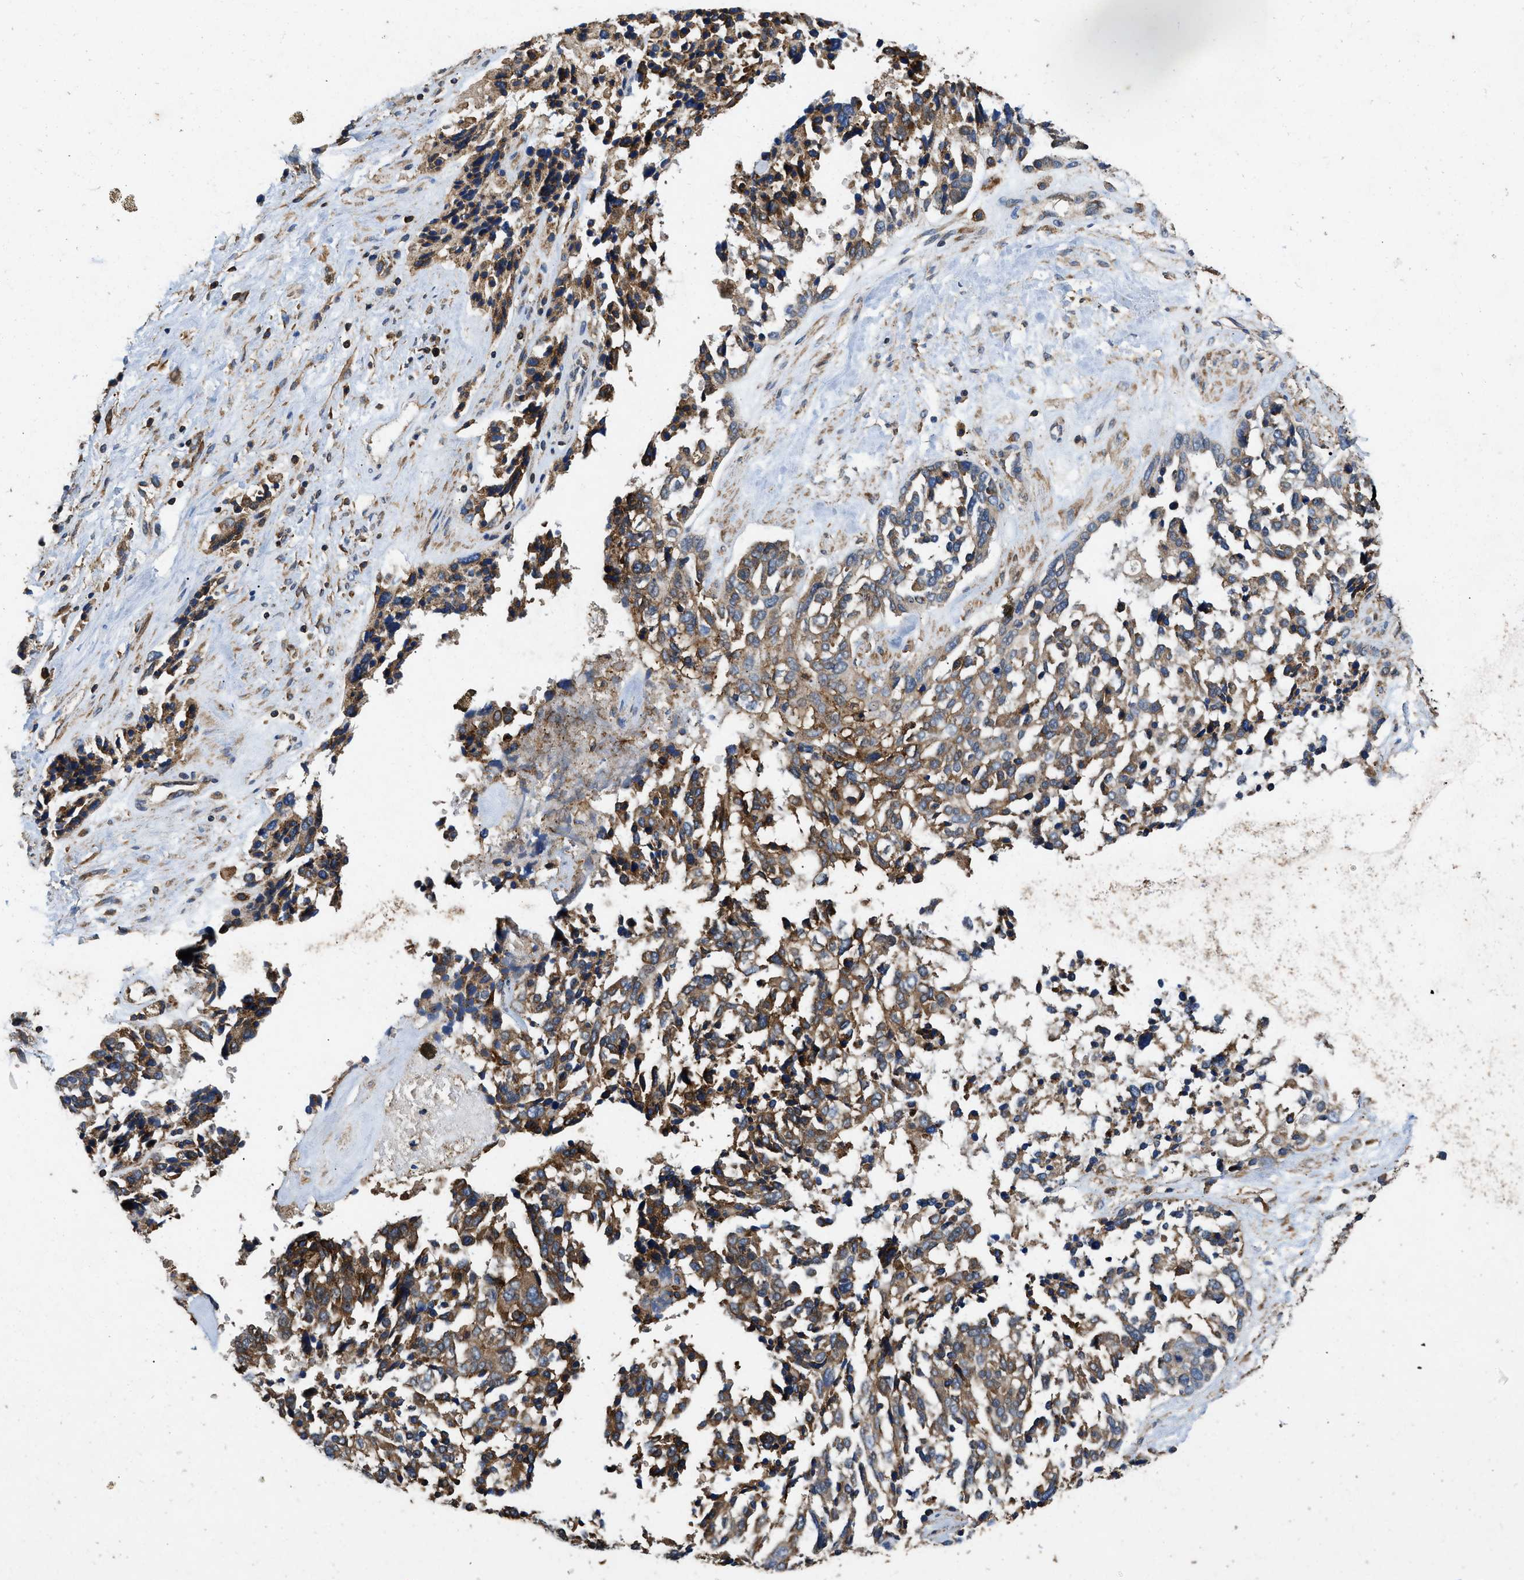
{"staining": {"intensity": "moderate", "quantity": ">75%", "location": "cytoplasmic/membranous"}, "tissue": "ovarian cancer", "cell_type": "Tumor cells", "image_type": "cancer", "snomed": [{"axis": "morphology", "description": "Cystadenocarcinoma, serous, NOS"}, {"axis": "topography", "description": "Ovary"}], "caption": "Immunohistochemical staining of serous cystadenocarcinoma (ovarian) displays medium levels of moderate cytoplasmic/membranous positivity in about >75% of tumor cells. The staining was performed using DAB (3,3'-diaminobenzidine) to visualize the protein expression in brown, while the nuclei were stained in blue with hematoxylin (Magnification: 20x).", "gene": "LINGO2", "patient": {"sex": "female", "age": 44}}